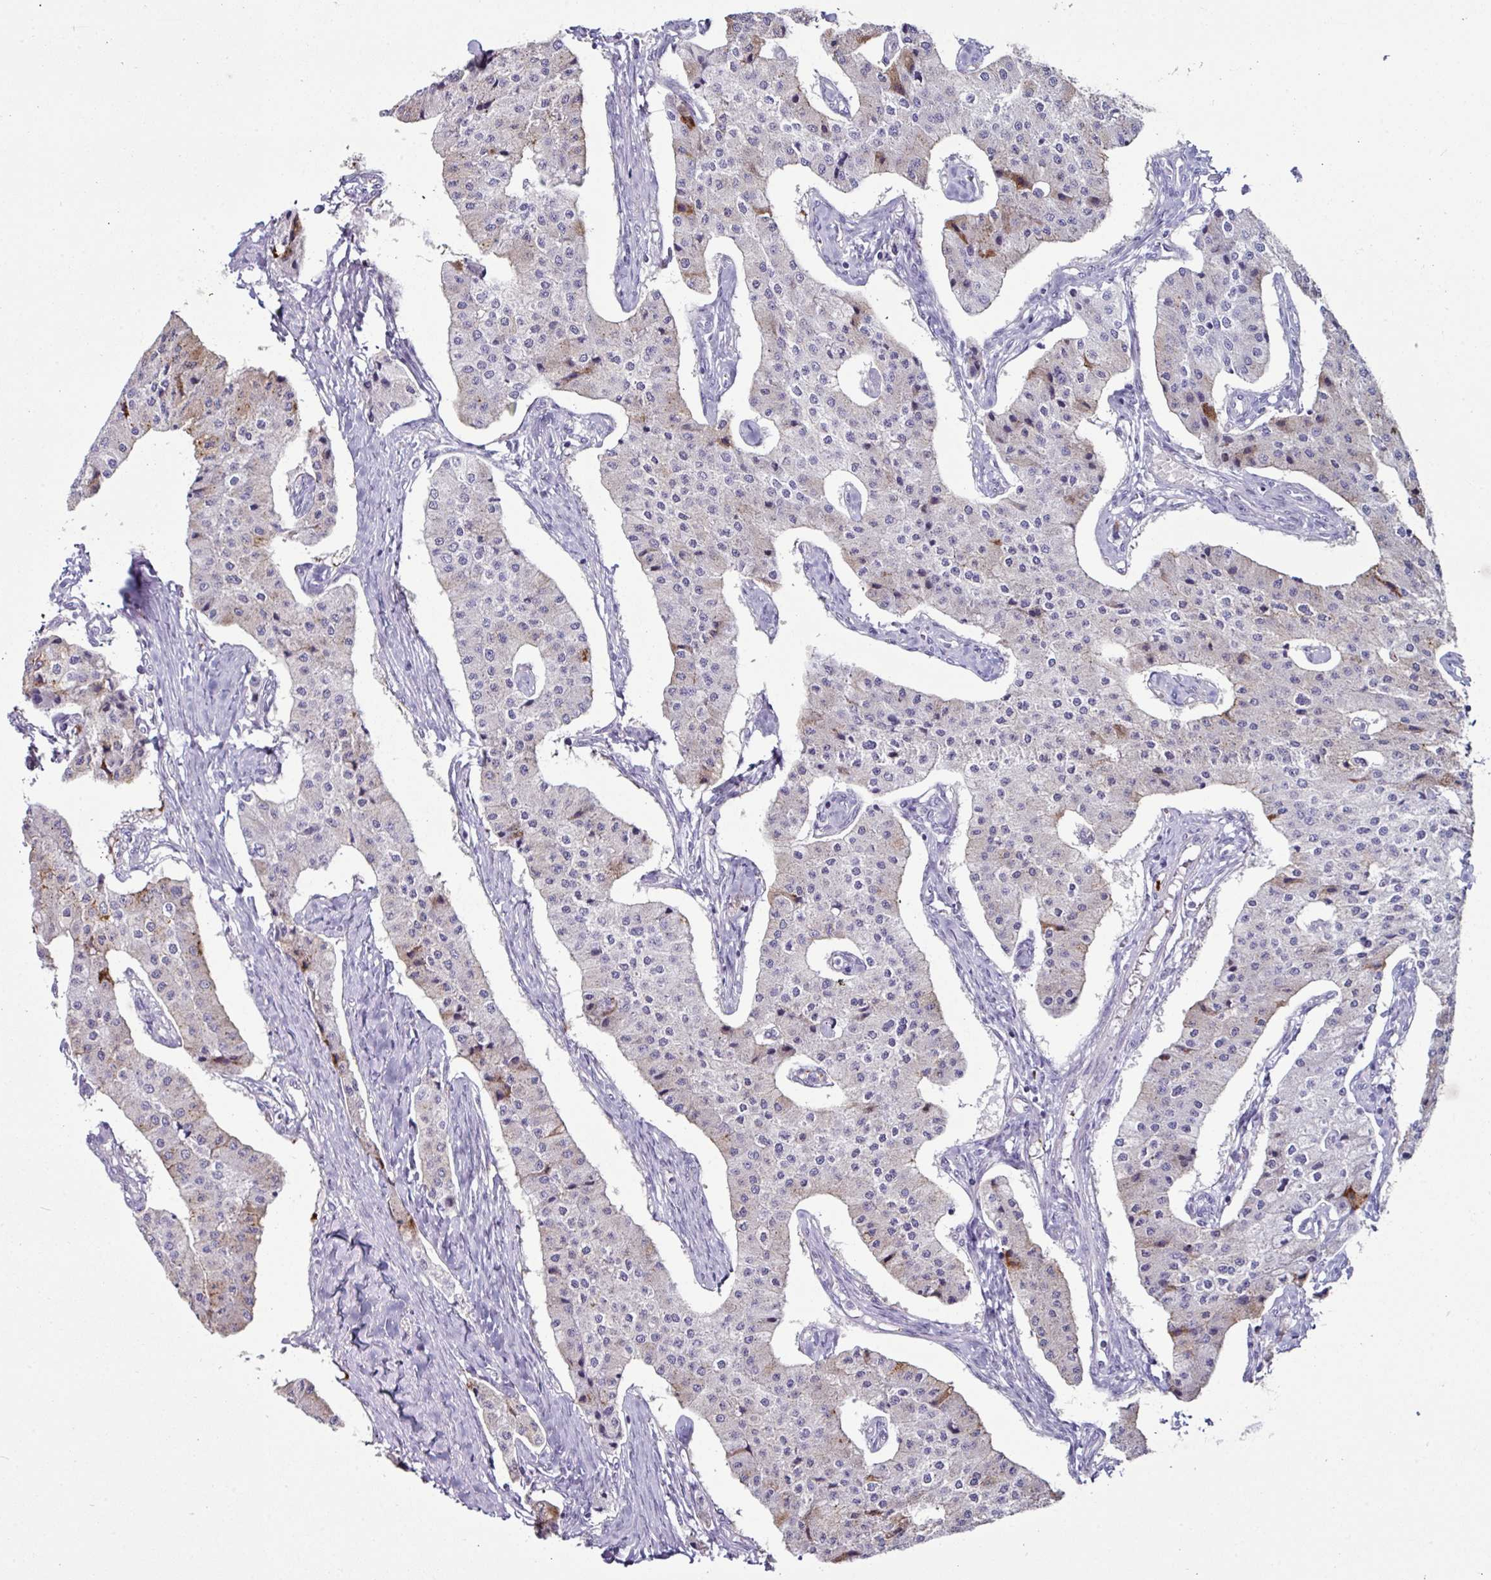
{"staining": {"intensity": "strong", "quantity": "<25%", "location": "cytoplasmic/membranous"}, "tissue": "carcinoid", "cell_type": "Tumor cells", "image_type": "cancer", "snomed": [{"axis": "morphology", "description": "Carcinoid, malignant, NOS"}, {"axis": "topography", "description": "Colon"}], "caption": "Human carcinoid stained with a brown dye shows strong cytoplasmic/membranous positive positivity in approximately <25% of tumor cells.", "gene": "GLP2R", "patient": {"sex": "female", "age": 52}}